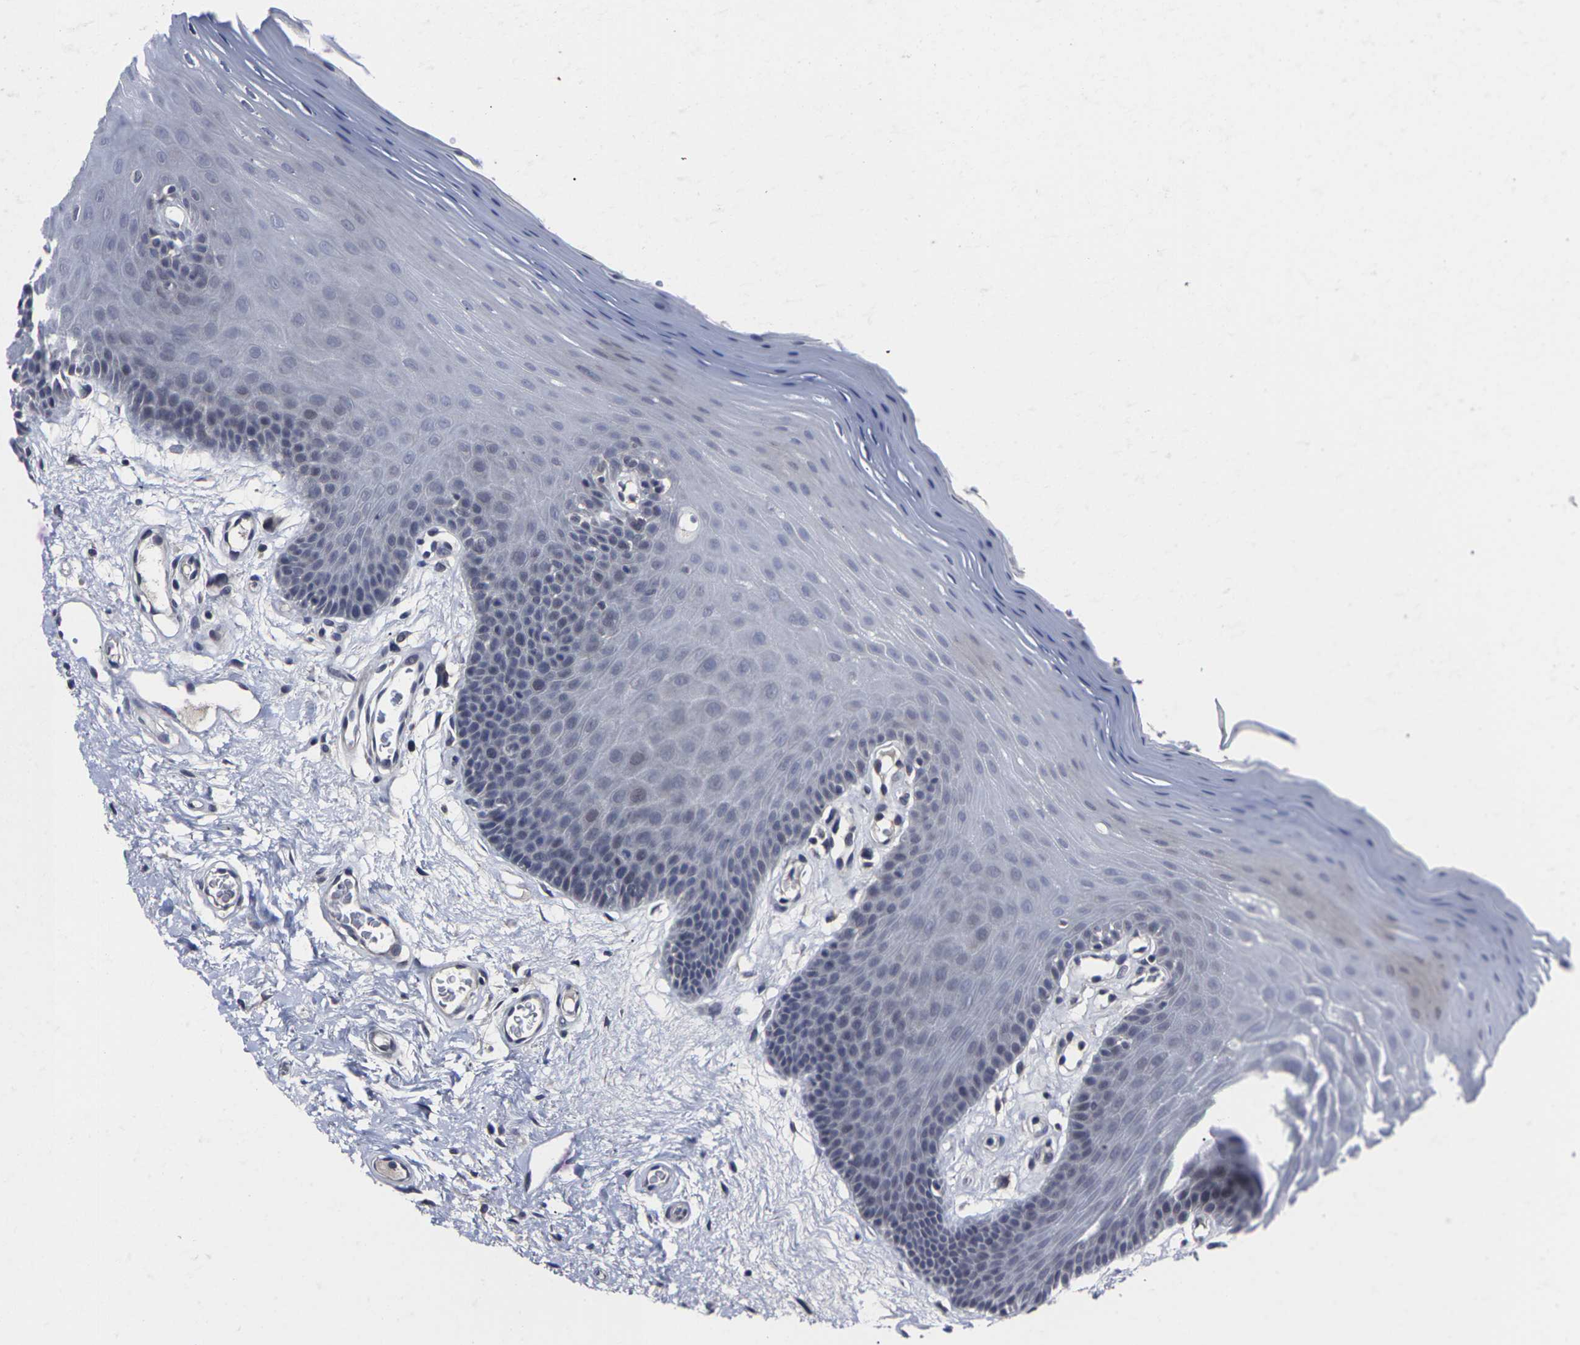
{"staining": {"intensity": "negative", "quantity": "none", "location": "none"}, "tissue": "oral mucosa", "cell_type": "Squamous epithelial cells", "image_type": "normal", "snomed": [{"axis": "morphology", "description": "Normal tissue, NOS"}, {"axis": "morphology", "description": "Squamous cell carcinoma, NOS"}, {"axis": "topography", "description": "Skeletal muscle"}, {"axis": "topography", "description": "Adipose tissue"}, {"axis": "topography", "description": "Vascular tissue"}, {"axis": "topography", "description": "Oral tissue"}, {"axis": "topography", "description": "Peripheral nerve tissue"}, {"axis": "topography", "description": "Head-Neck"}], "caption": "An IHC photomicrograph of normal oral mucosa is shown. There is no staining in squamous epithelial cells of oral mucosa. The staining was performed using DAB (3,3'-diaminobenzidine) to visualize the protein expression in brown, while the nuclei were stained in blue with hematoxylin (Magnification: 20x).", "gene": "MSANTD4", "patient": {"sex": "male", "age": 71}}